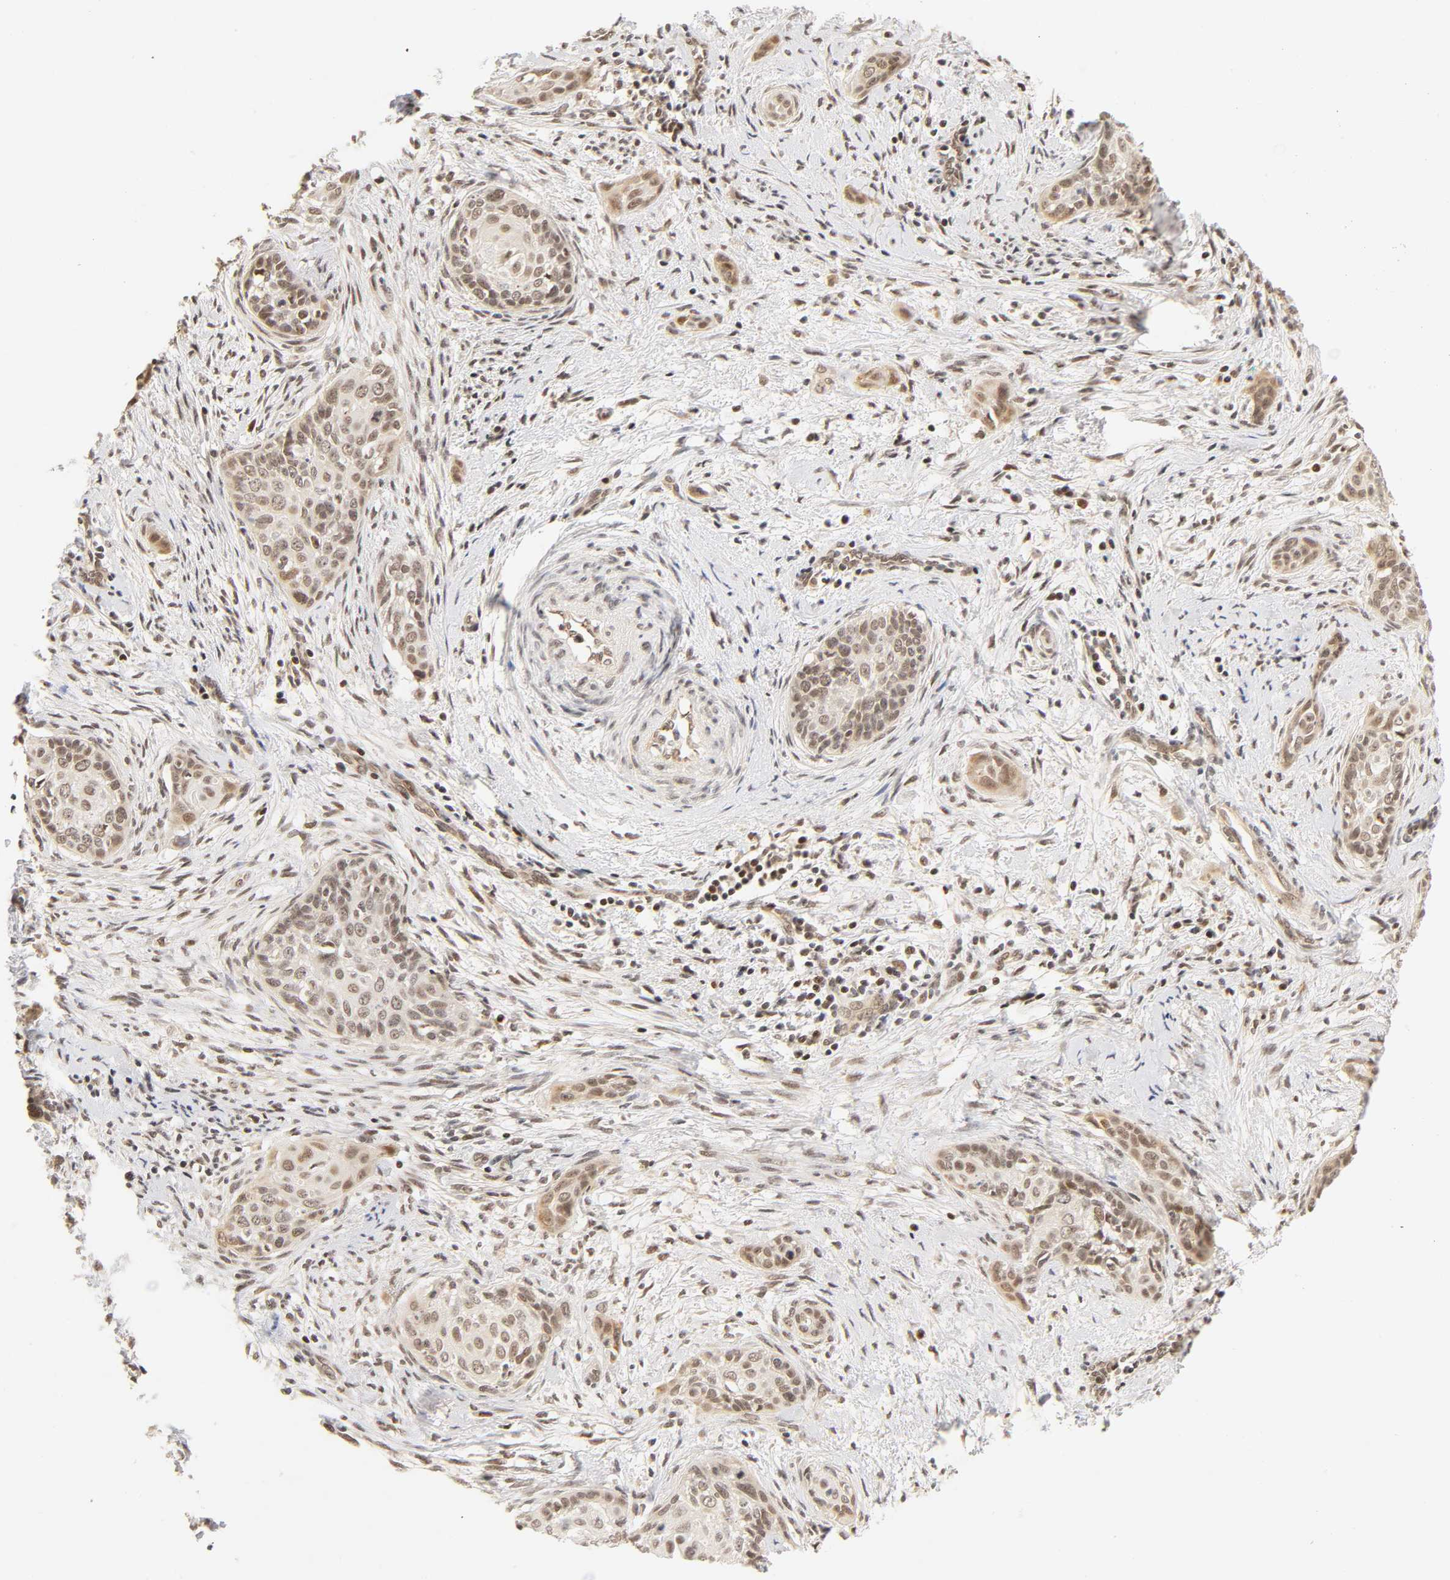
{"staining": {"intensity": "weak", "quantity": "25%-75%", "location": "cytoplasmic/membranous,nuclear"}, "tissue": "cervical cancer", "cell_type": "Tumor cells", "image_type": "cancer", "snomed": [{"axis": "morphology", "description": "Squamous cell carcinoma, NOS"}, {"axis": "topography", "description": "Cervix"}], "caption": "Tumor cells display low levels of weak cytoplasmic/membranous and nuclear expression in about 25%-75% of cells in cervical cancer (squamous cell carcinoma).", "gene": "TAF10", "patient": {"sex": "female", "age": 33}}